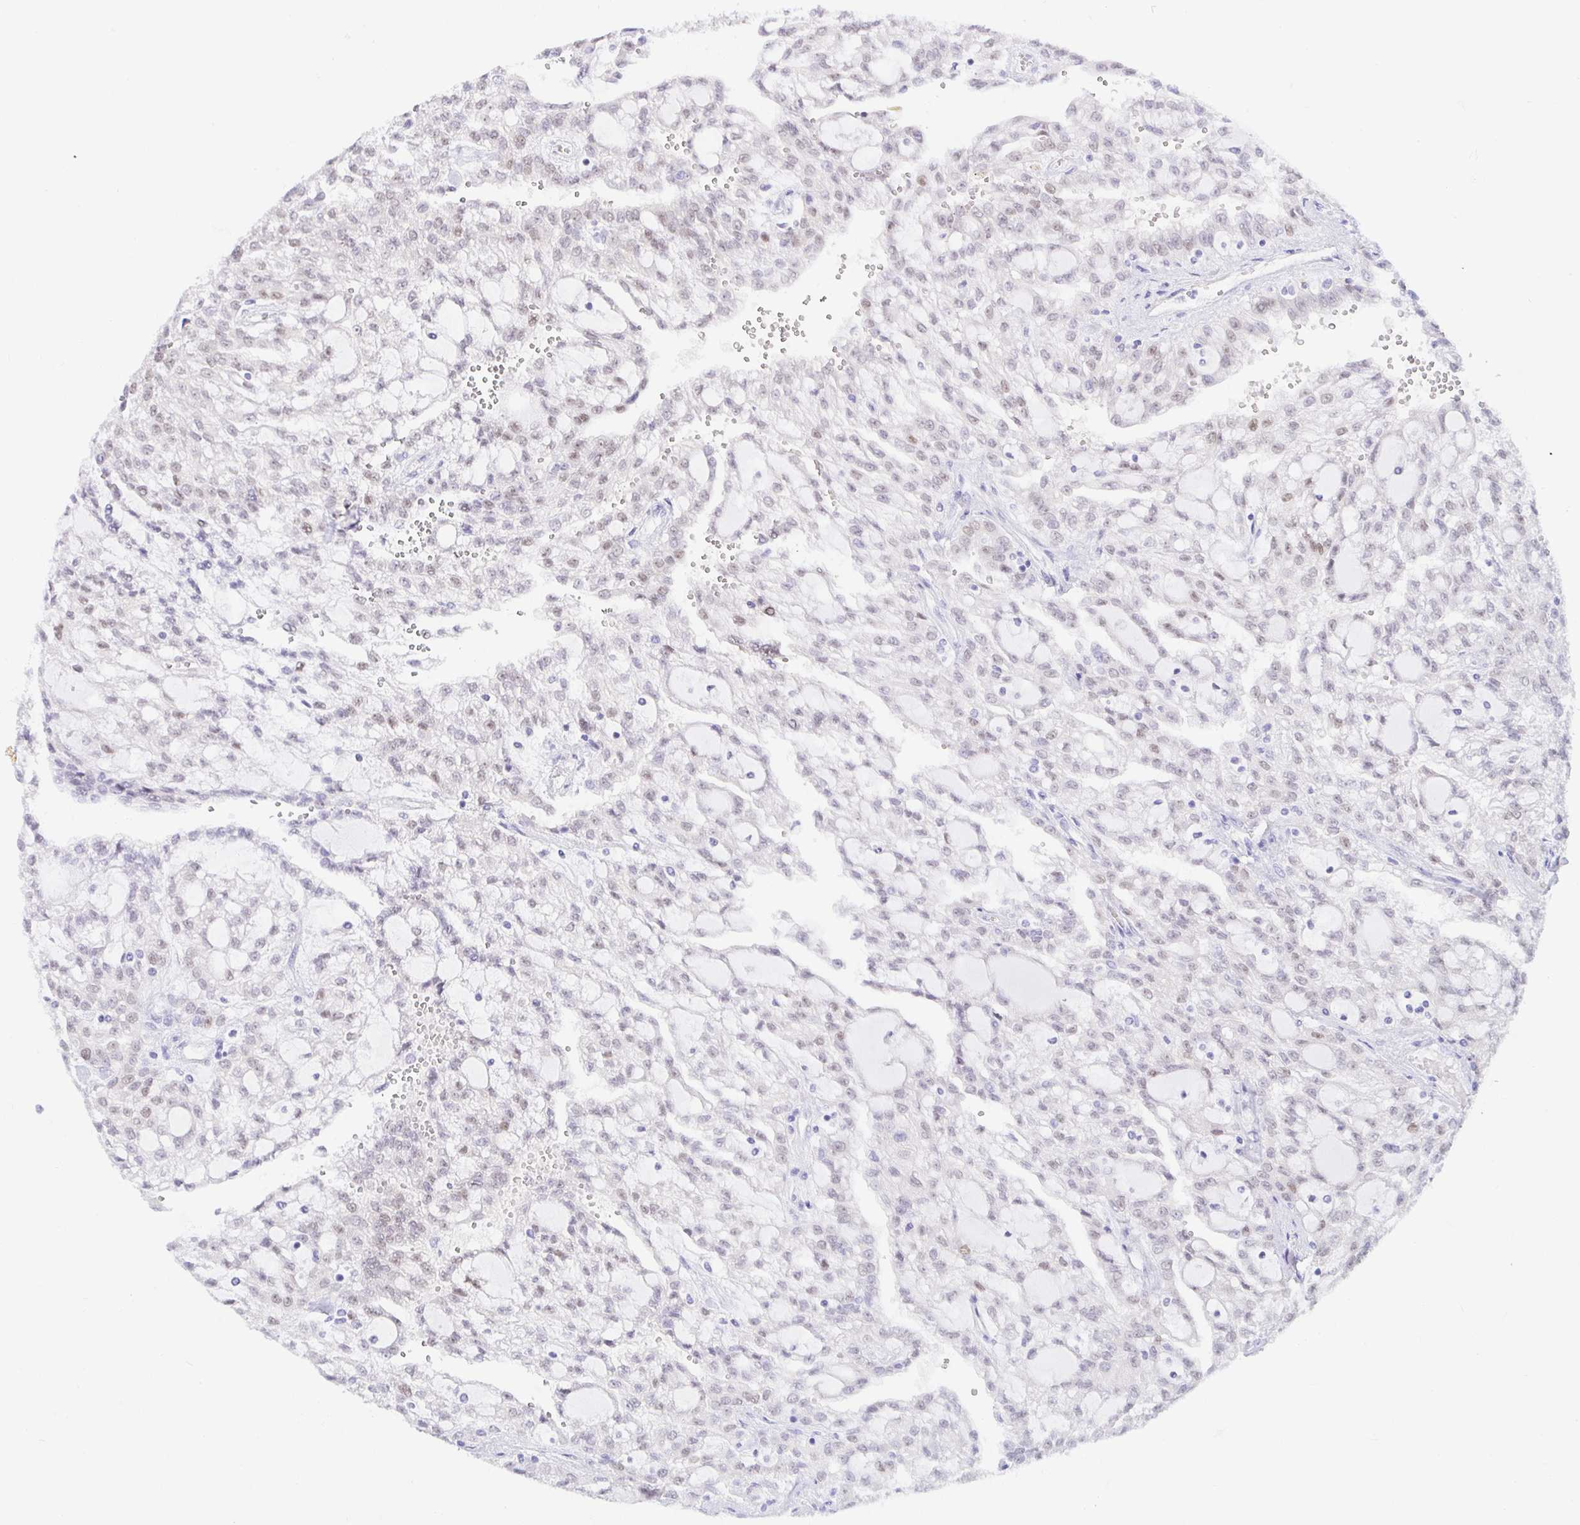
{"staining": {"intensity": "weak", "quantity": "25%-75%", "location": "nuclear"}, "tissue": "renal cancer", "cell_type": "Tumor cells", "image_type": "cancer", "snomed": [{"axis": "morphology", "description": "Adenocarcinoma, NOS"}, {"axis": "topography", "description": "Kidney"}], "caption": "A photomicrograph showing weak nuclear expression in about 25%-75% of tumor cells in adenocarcinoma (renal), as visualized by brown immunohistochemical staining.", "gene": "PAX8", "patient": {"sex": "male", "age": 63}}